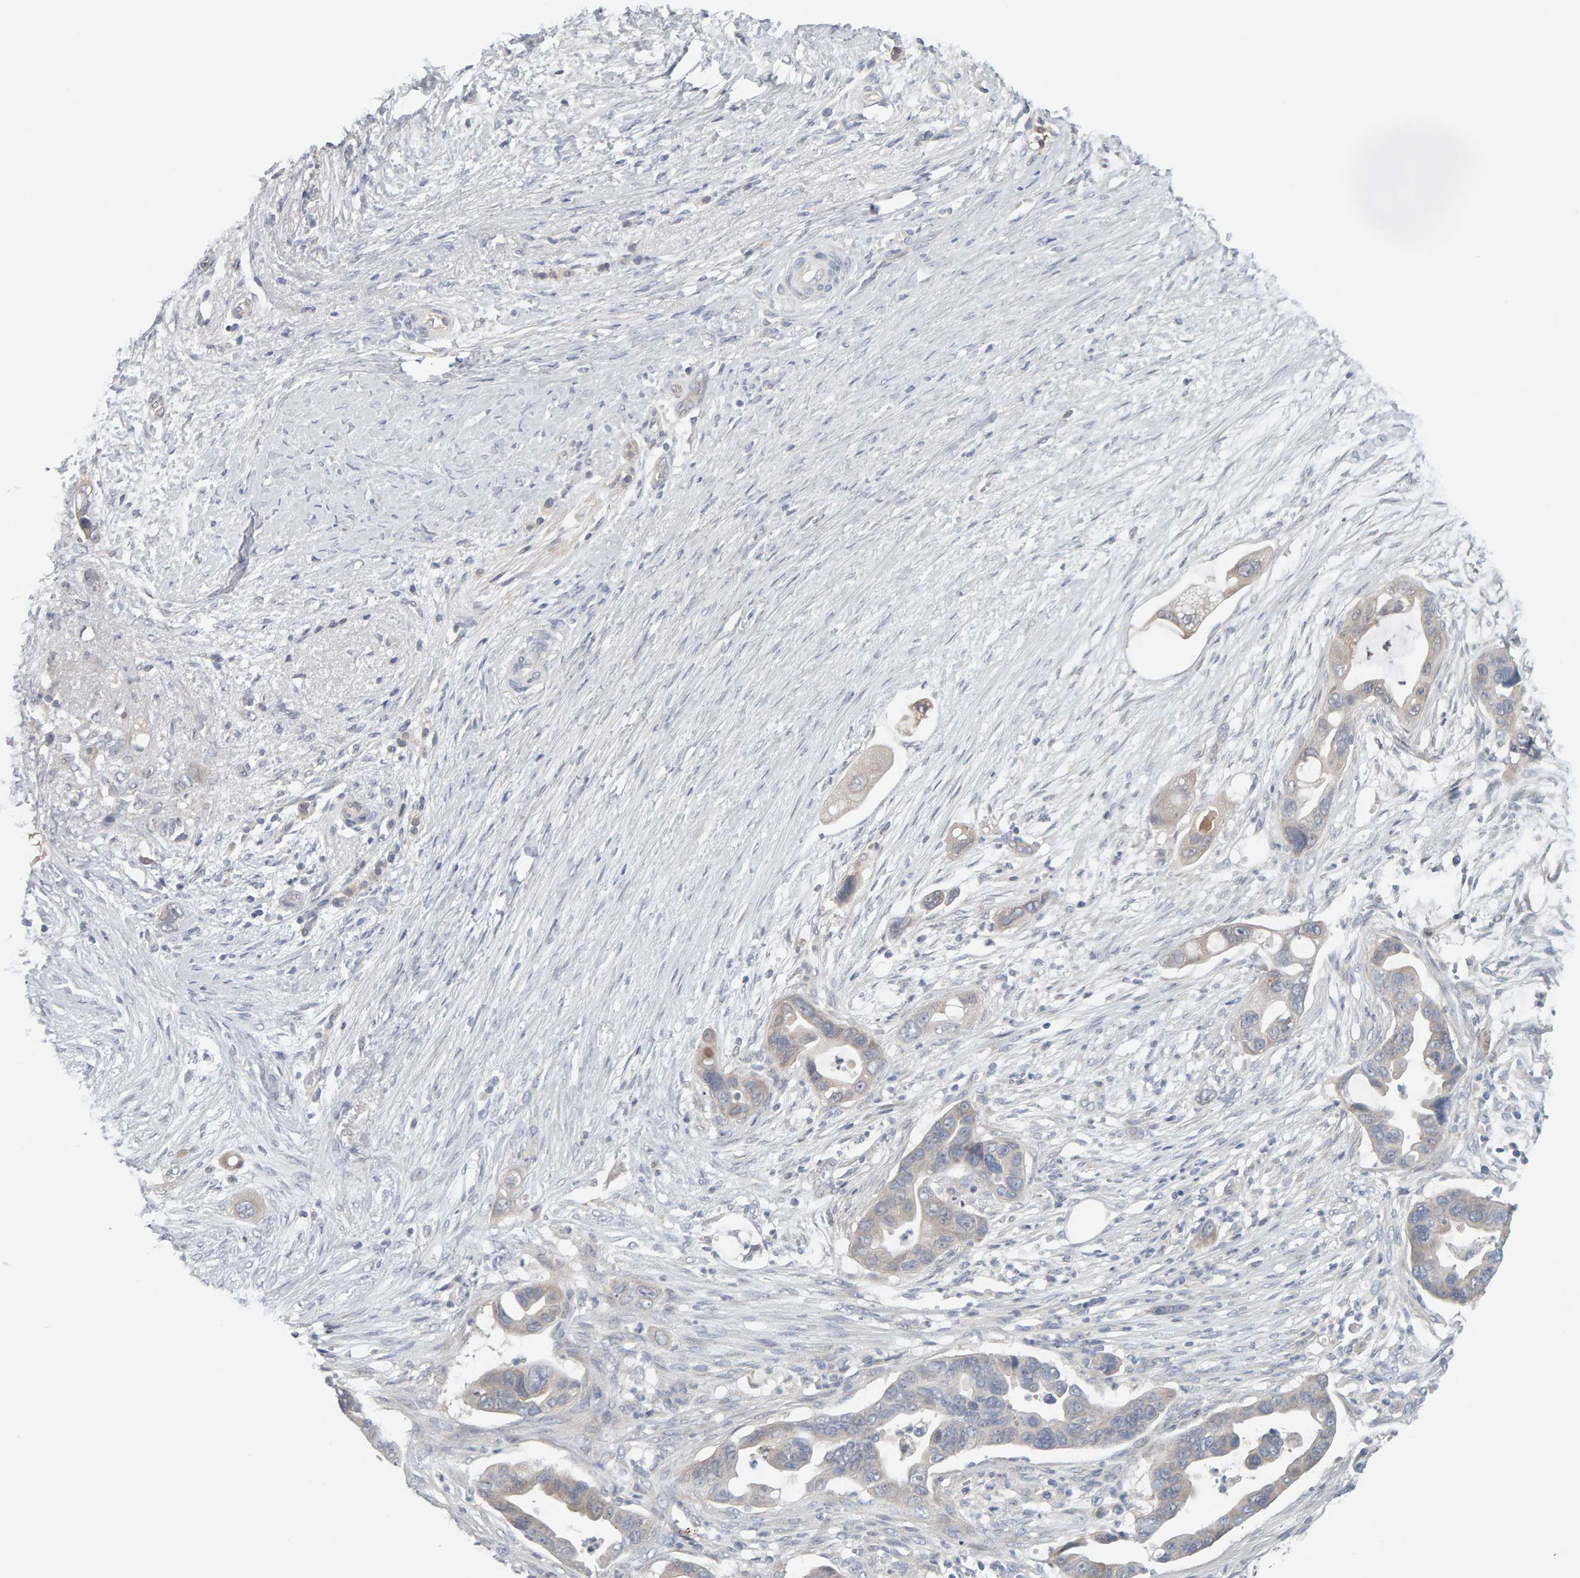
{"staining": {"intensity": "negative", "quantity": "none", "location": "none"}, "tissue": "pancreatic cancer", "cell_type": "Tumor cells", "image_type": "cancer", "snomed": [{"axis": "morphology", "description": "Adenocarcinoma, NOS"}, {"axis": "topography", "description": "Pancreas"}], "caption": "This is an IHC image of human pancreatic cancer. There is no positivity in tumor cells.", "gene": "GFUS", "patient": {"sex": "female", "age": 72}}